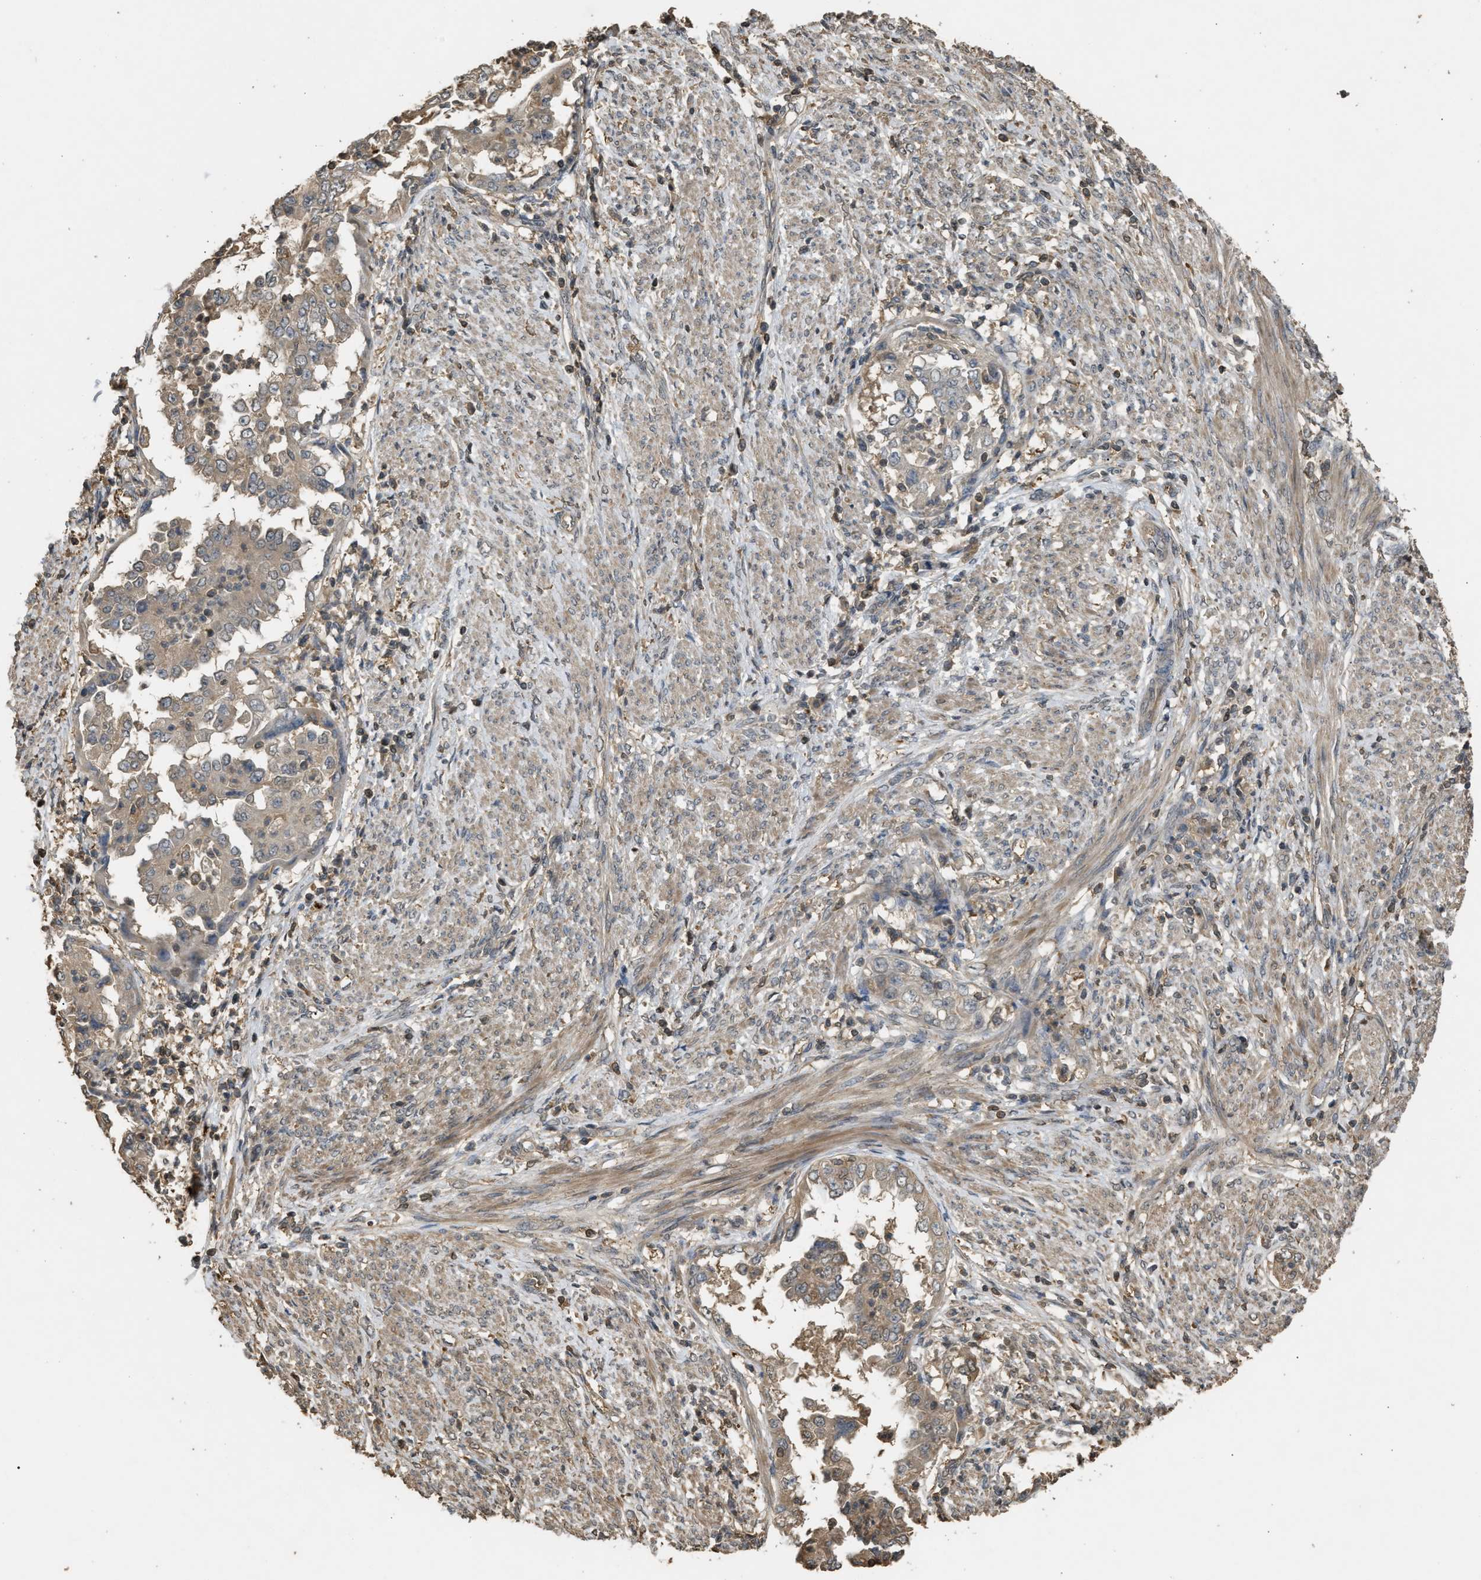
{"staining": {"intensity": "weak", "quantity": ">75%", "location": "cytoplasmic/membranous"}, "tissue": "endometrial cancer", "cell_type": "Tumor cells", "image_type": "cancer", "snomed": [{"axis": "morphology", "description": "Adenocarcinoma, NOS"}, {"axis": "topography", "description": "Endometrium"}], "caption": "Human endometrial cancer stained with a brown dye reveals weak cytoplasmic/membranous positive positivity in approximately >75% of tumor cells.", "gene": "ARHGDIA", "patient": {"sex": "female", "age": 85}}